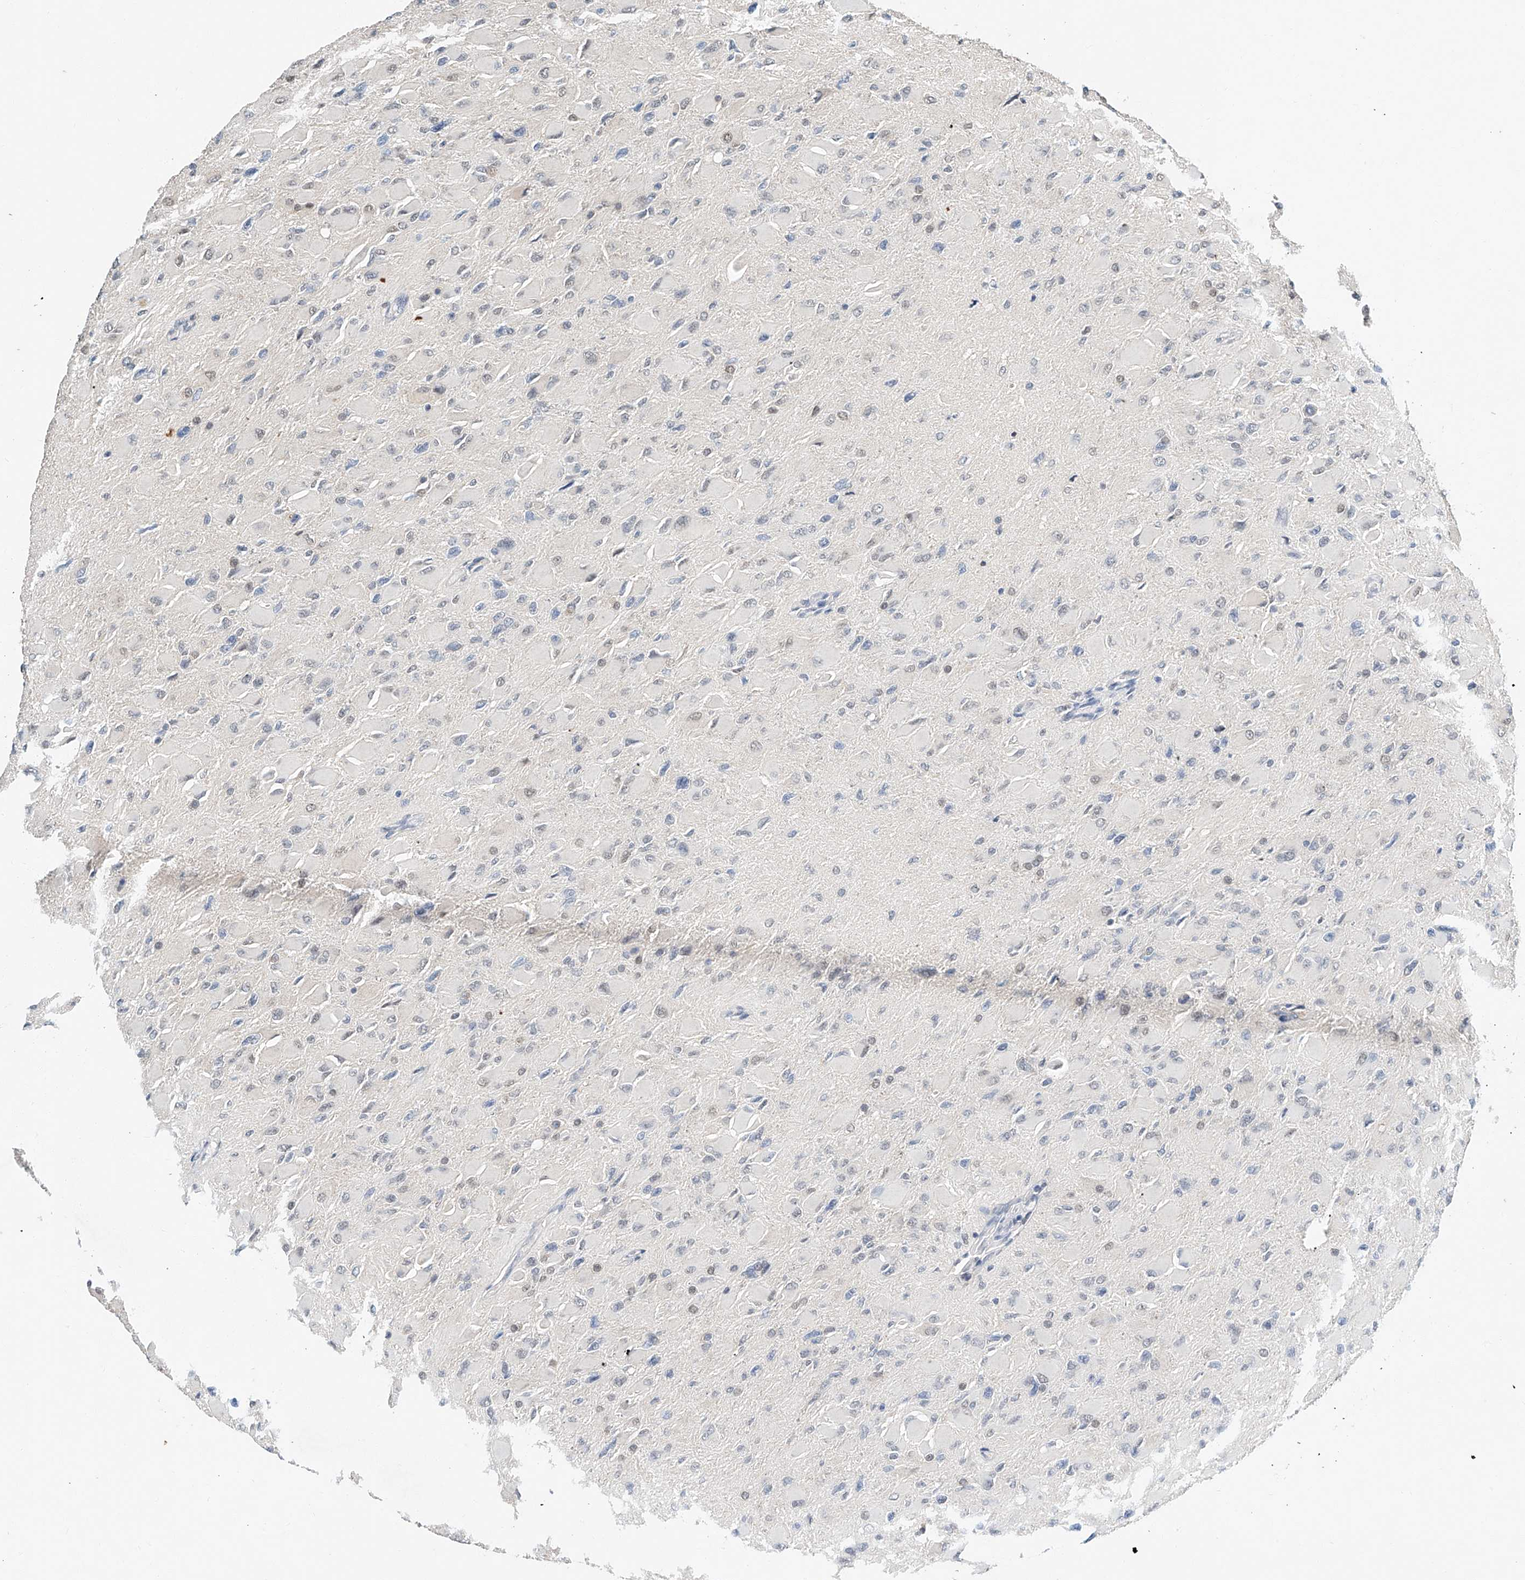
{"staining": {"intensity": "negative", "quantity": "none", "location": "none"}, "tissue": "glioma", "cell_type": "Tumor cells", "image_type": "cancer", "snomed": [{"axis": "morphology", "description": "Glioma, malignant, High grade"}, {"axis": "topography", "description": "Cerebral cortex"}], "caption": "High power microscopy histopathology image of an IHC photomicrograph of malignant glioma (high-grade), revealing no significant positivity in tumor cells. (Stains: DAB IHC with hematoxylin counter stain, Microscopy: brightfield microscopy at high magnification).", "gene": "CTDP1", "patient": {"sex": "female", "age": 36}}